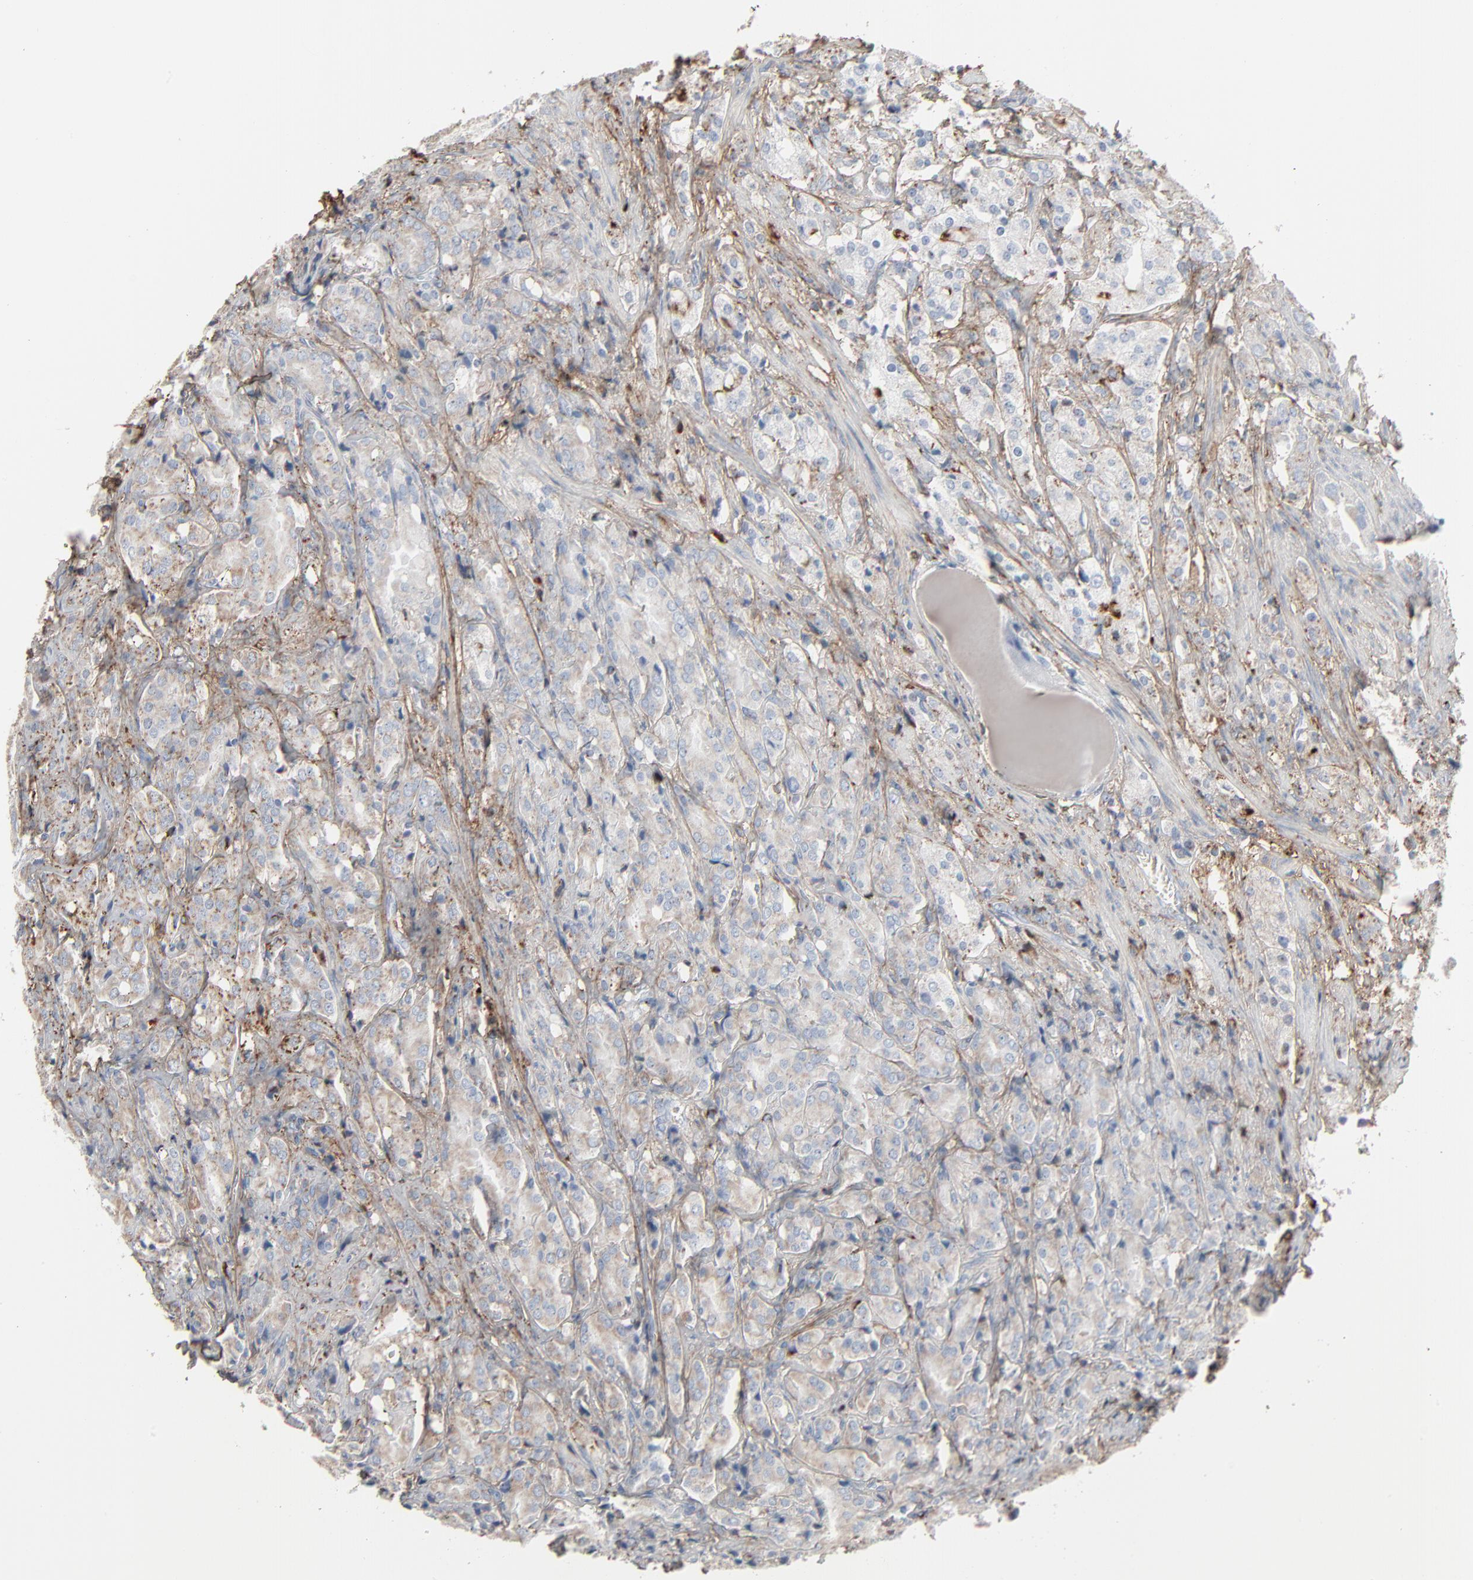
{"staining": {"intensity": "weak", "quantity": ">75%", "location": "cytoplasmic/membranous"}, "tissue": "prostate cancer", "cell_type": "Tumor cells", "image_type": "cancer", "snomed": [{"axis": "morphology", "description": "Adenocarcinoma, High grade"}, {"axis": "topography", "description": "Prostate"}], "caption": "The photomicrograph shows staining of prostate adenocarcinoma (high-grade), revealing weak cytoplasmic/membranous protein positivity (brown color) within tumor cells.", "gene": "BGN", "patient": {"sex": "male", "age": 68}}